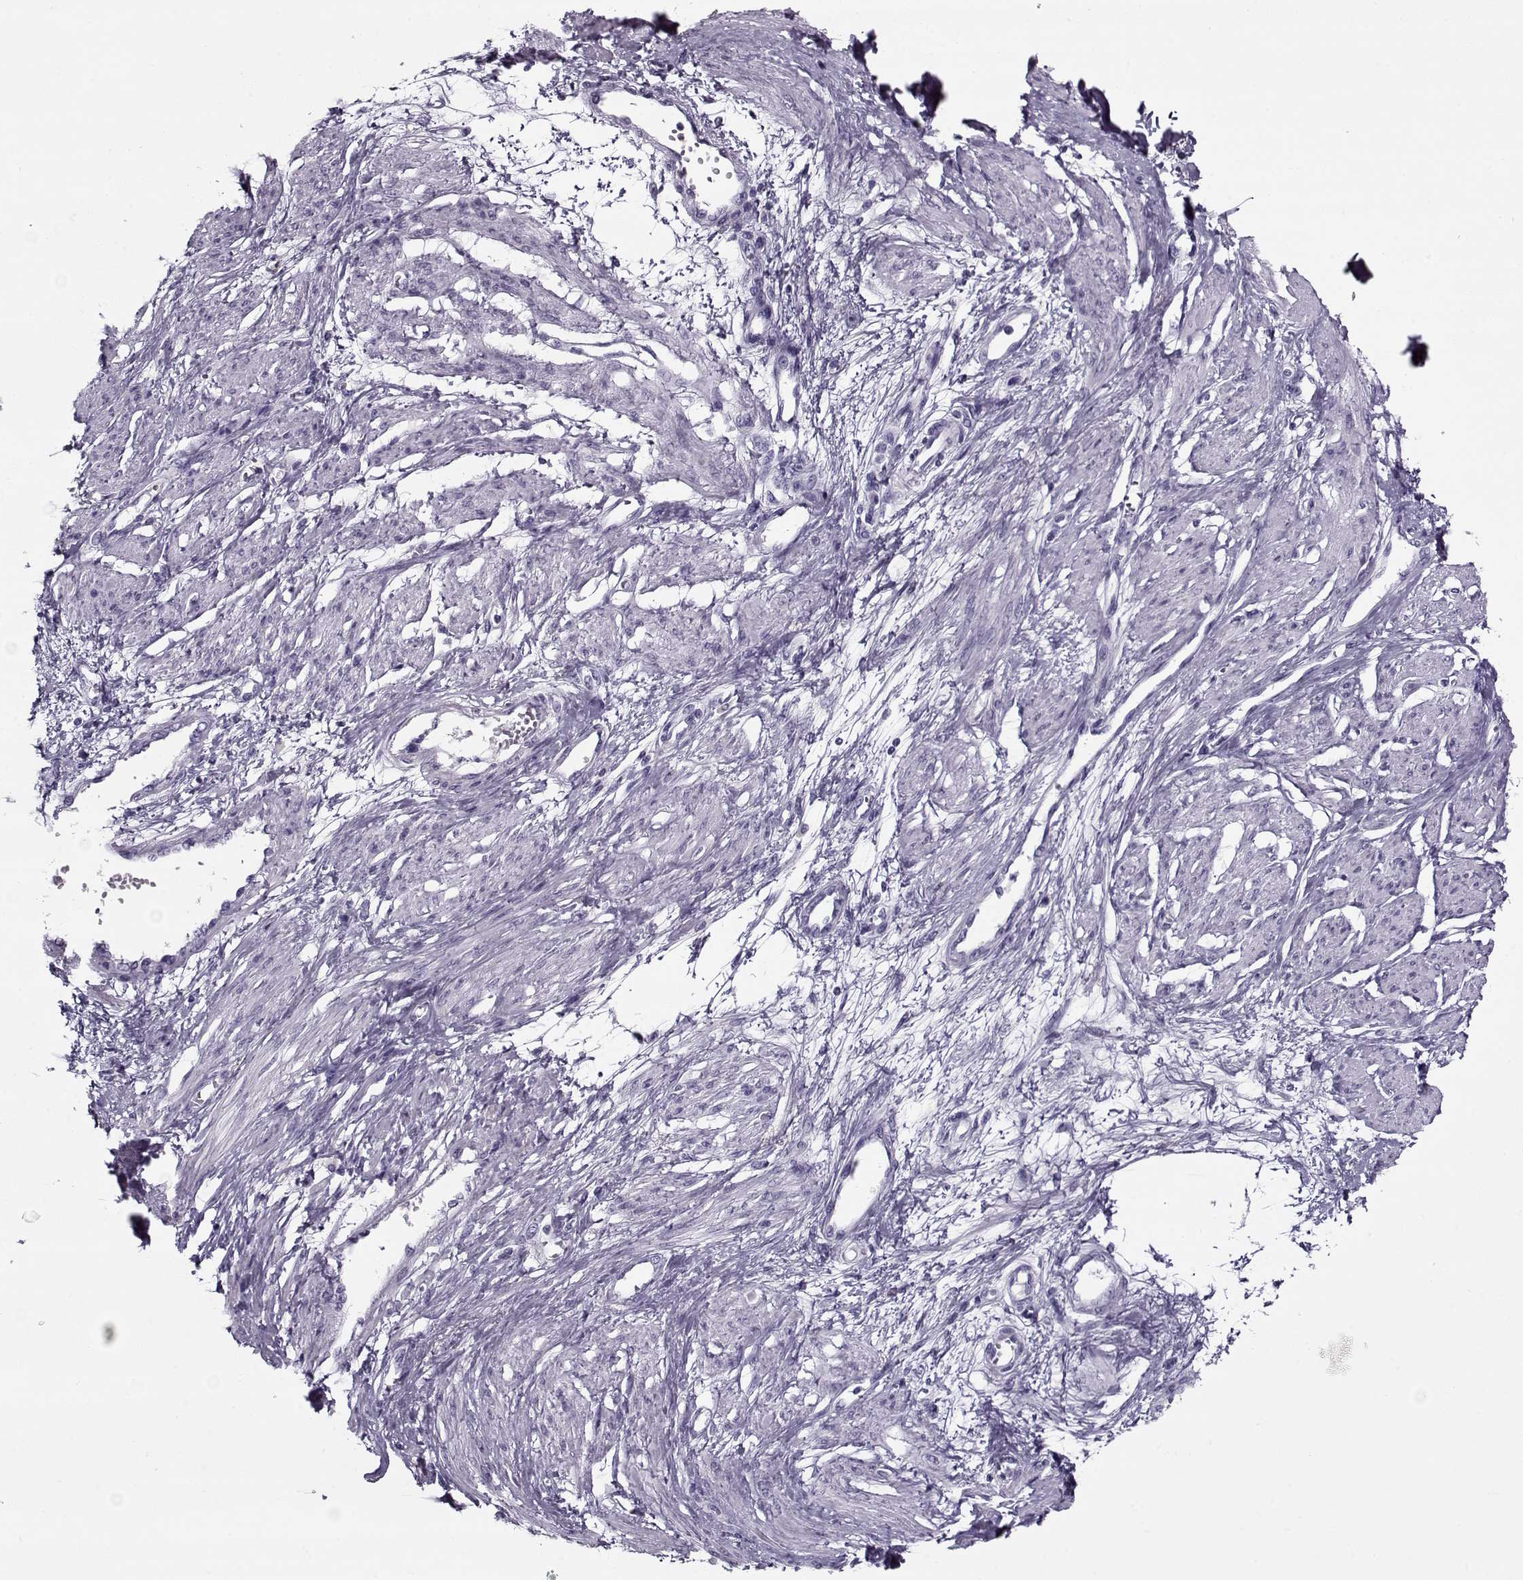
{"staining": {"intensity": "negative", "quantity": "none", "location": "none"}, "tissue": "smooth muscle", "cell_type": "Smooth muscle cells", "image_type": "normal", "snomed": [{"axis": "morphology", "description": "Normal tissue, NOS"}, {"axis": "topography", "description": "Smooth muscle"}, {"axis": "topography", "description": "Uterus"}], "caption": "This is an immunohistochemistry photomicrograph of normal human smooth muscle. There is no expression in smooth muscle cells.", "gene": "GAGE10", "patient": {"sex": "female", "age": 39}}